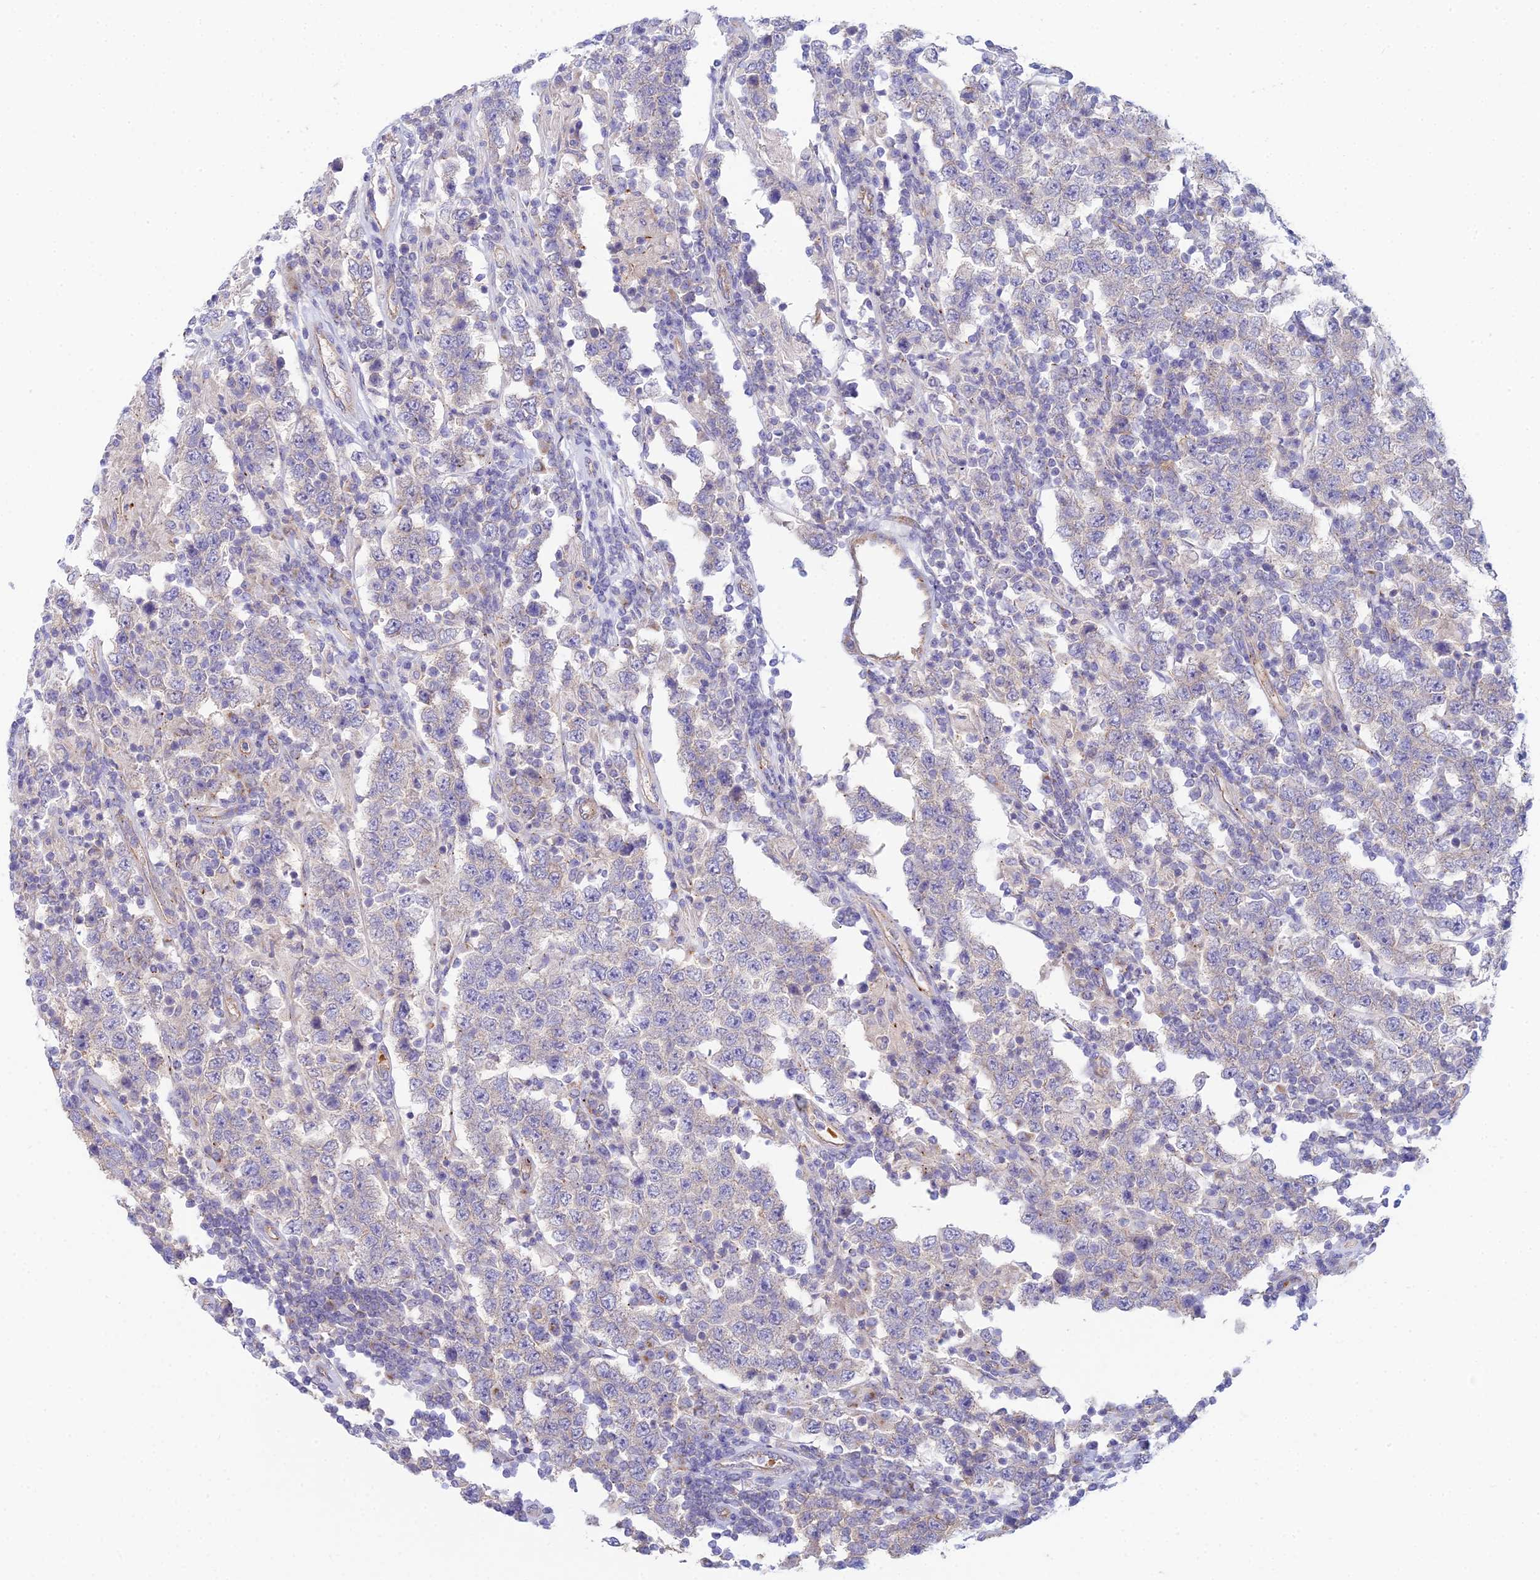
{"staining": {"intensity": "negative", "quantity": "none", "location": "none"}, "tissue": "testis cancer", "cell_type": "Tumor cells", "image_type": "cancer", "snomed": [{"axis": "morphology", "description": "Normal tissue, NOS"}, {"axis": "morphology", "description": "Urothelial carcinoma, High grade"}, {"axis": "morphology", "description": "Seminoma, NOS"}, {"axis": "morphology", "description": "Carcinoma, Embryonal, NOS"}, {"axis": "topography", "description": "Urinary bladder"}, {"axis": "topography", "description": "Testis"}], "caption": "Immunohistochemistry (IHC) image of human testis seminoma stained for a protein (brown), which displays no expression in tumor cells.", "gene": "ZNF564", "patient": {"sex": "male", "age": 41}}